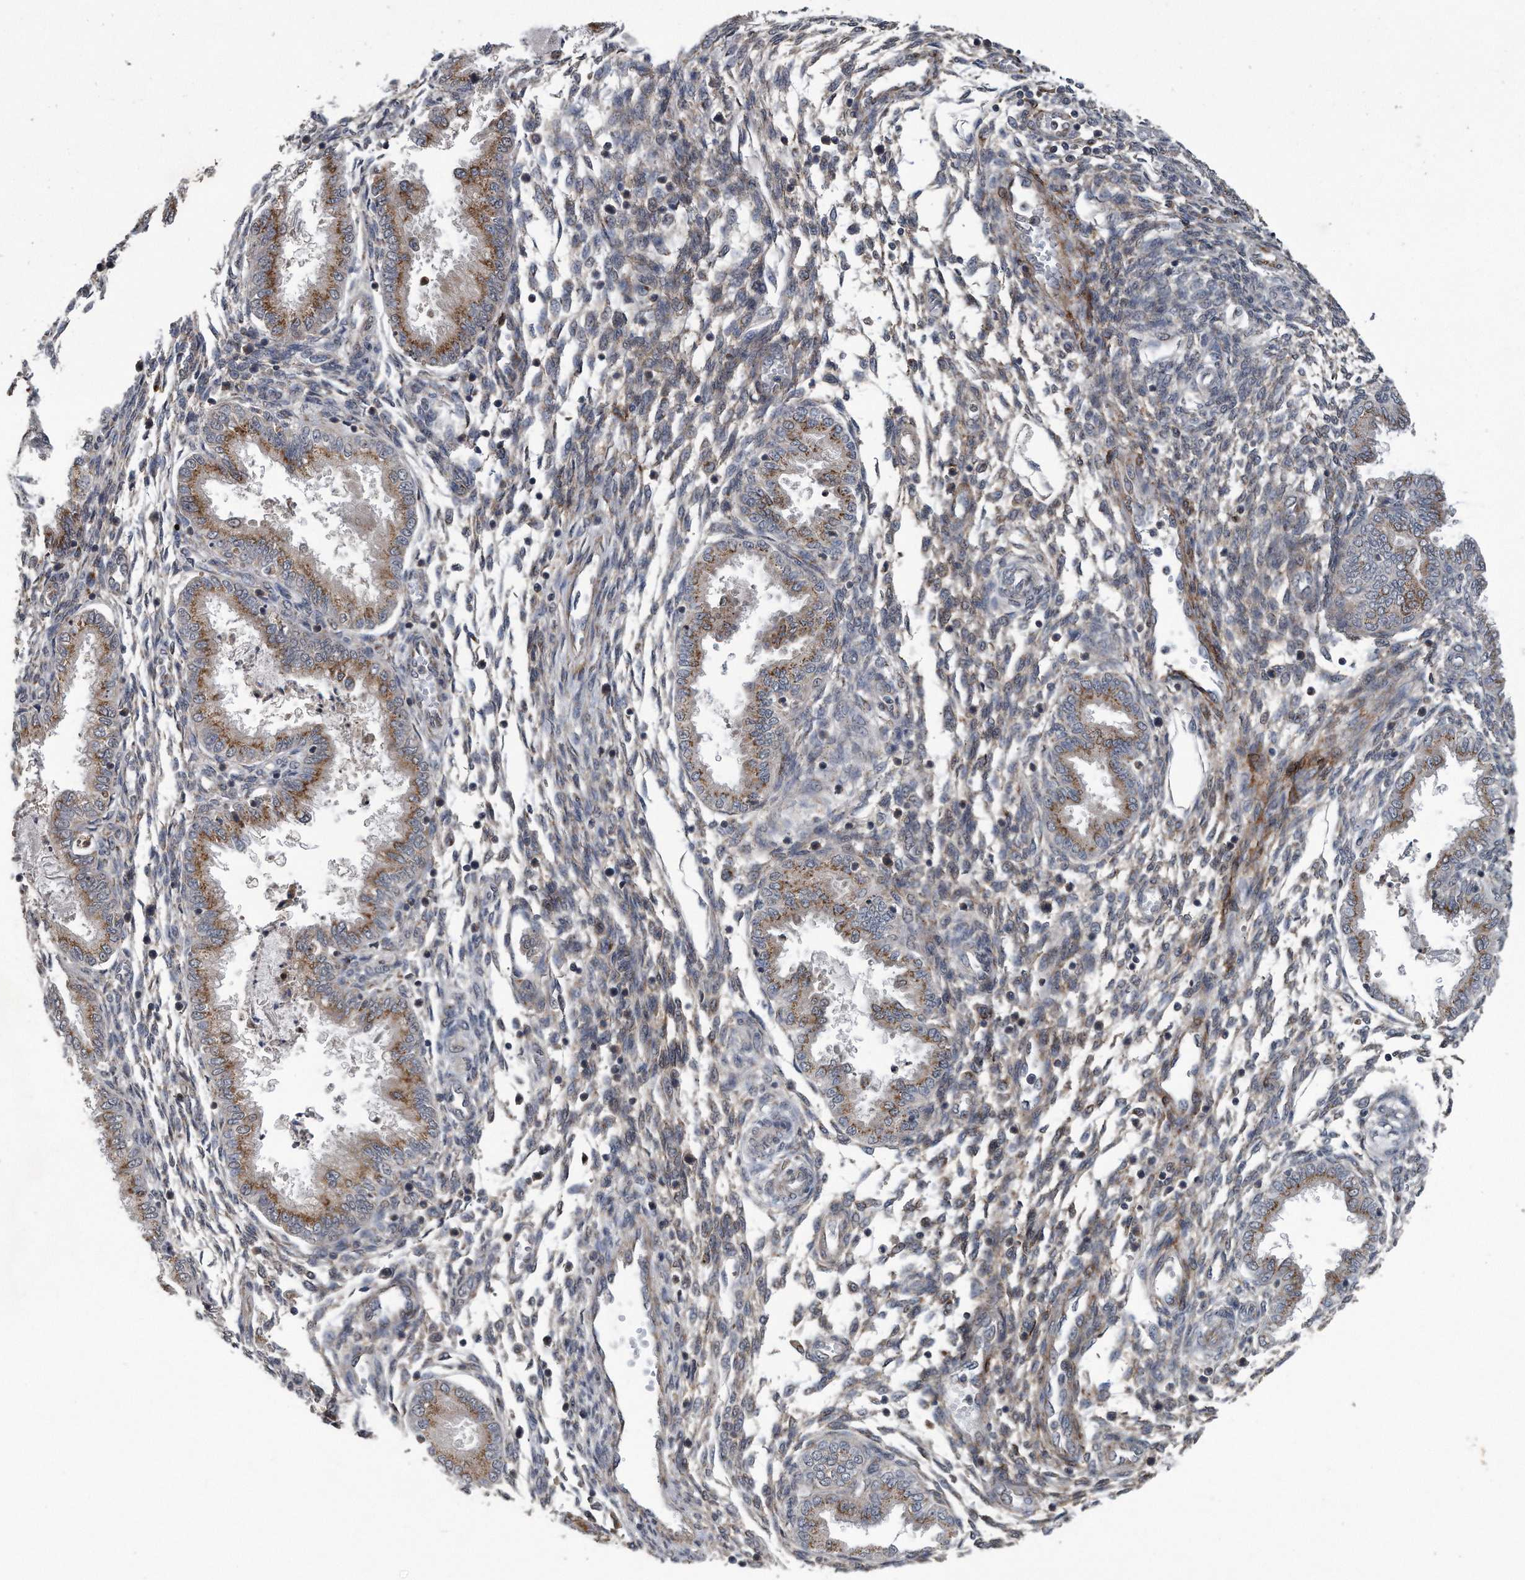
{"staining": {"intensity": "weak", "quantity": "25%-75%", "location": "cytoplasmic/membranous"}, "tissue": "endometrium", "cell_type": "Cells in endometrial stroma", "image_type": "normal", "snomed": [{"axis": "morphology", "description": "Normal tissue, NOS"}, {"axis": "topography", "description": "Endometrium"}], "caption": "Brown immunohistochemical staining in benign human endometrium reveals weak cytoplasmic/membranous expression in about 25%-75% of cells in endometrial stroma.", "gene": "LYRM4", "patient": {"sex": "female", "age": 33}}